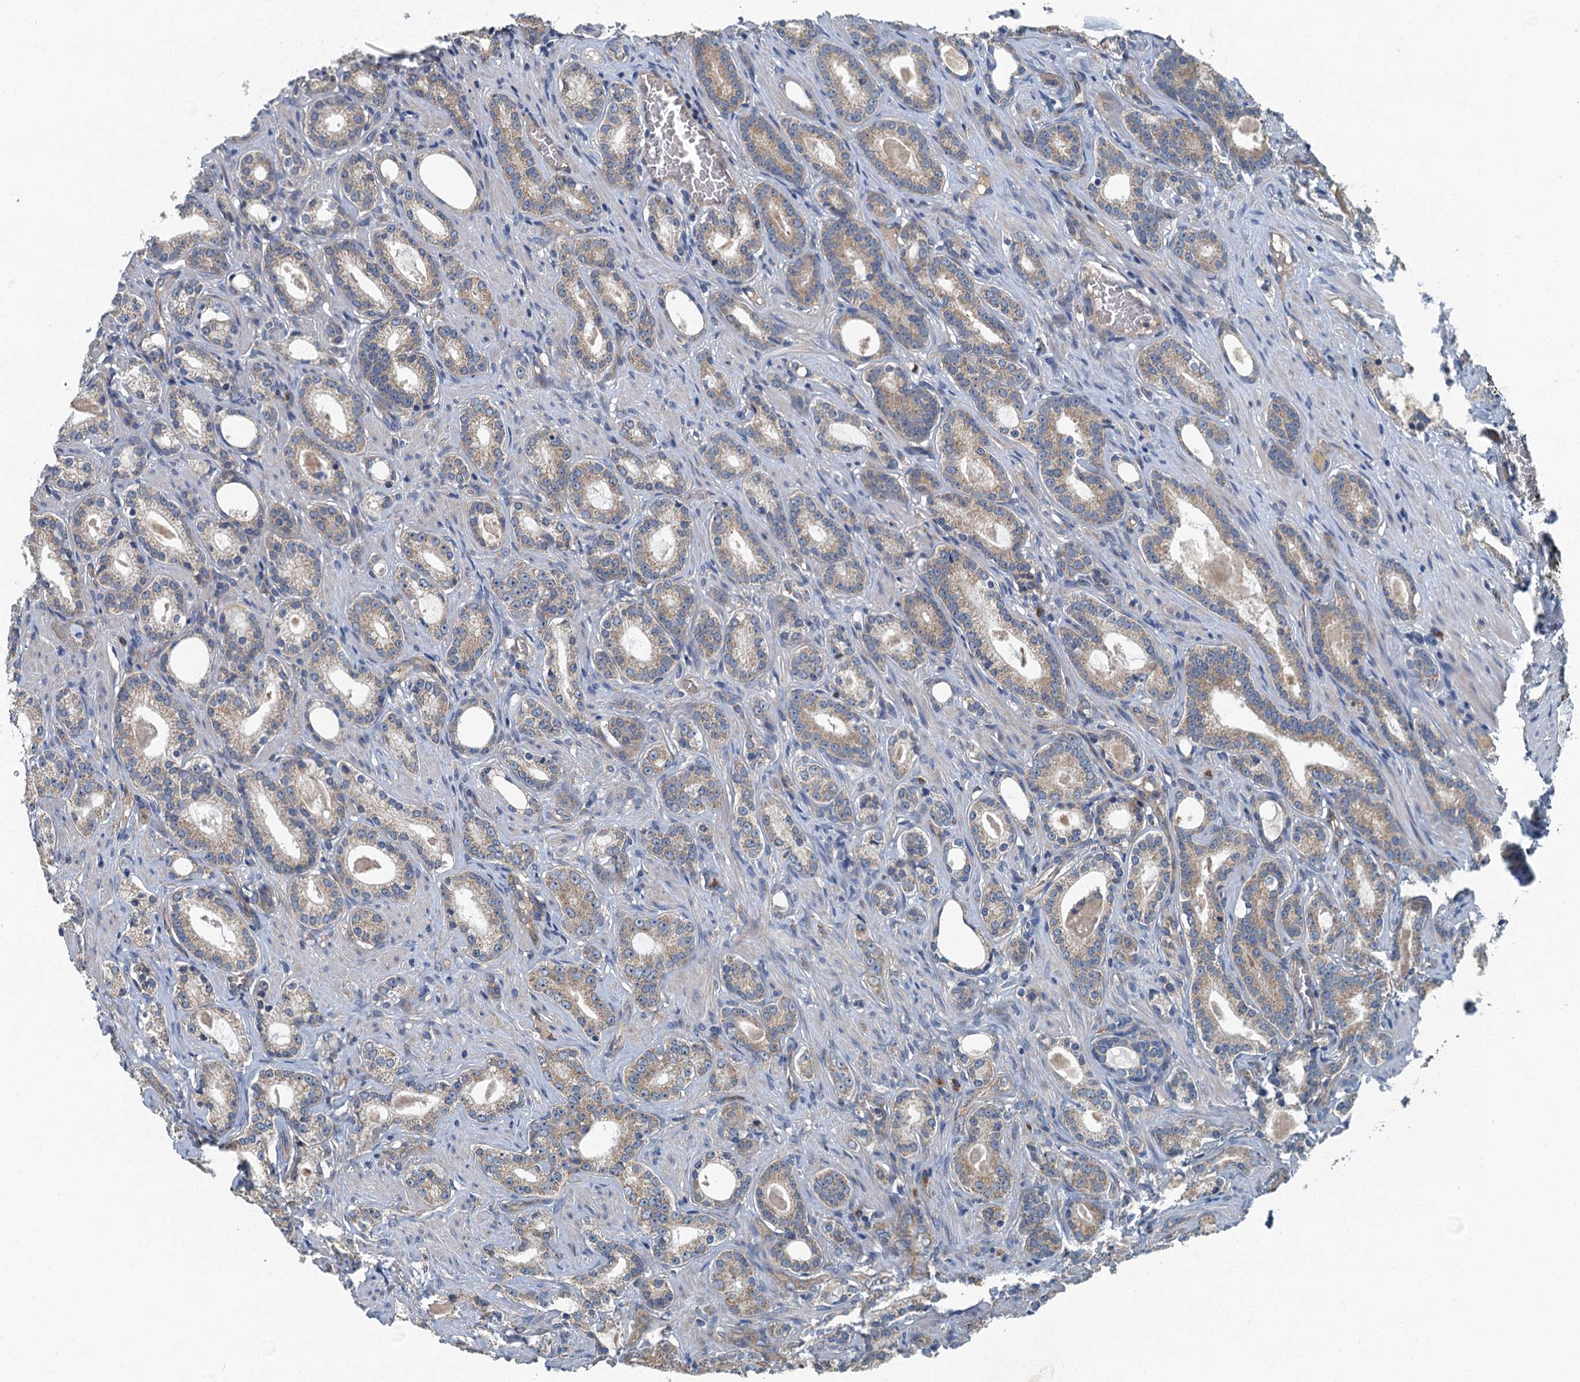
{"staining": {"intensity": "moderate", "quantity": "25%-75%", "location": "cytoplasmic/membranous"}, "tissue": "prostate cancer", "cell_type": "Tumor cells", "image_type": "cancer", "snomed": [{"axis": "morphology", "description": "Adenocarcinoma, Low grade"}, {"axis": "topography", "description": "Prostate"}], "caption": "The immunohistochemical stain shows moderate cytoplasmic/membranous staining in tumor cells of prostate low-grade adenocarcinoma tissue. The staining was performed using DAB (3,3'-diaminobenzidine), with brown indicating positive protein expression. Nuclei are stained blue with hematoxylin.", "gene": "DDX49", "patient": {"sex": "male", "age": 71}}